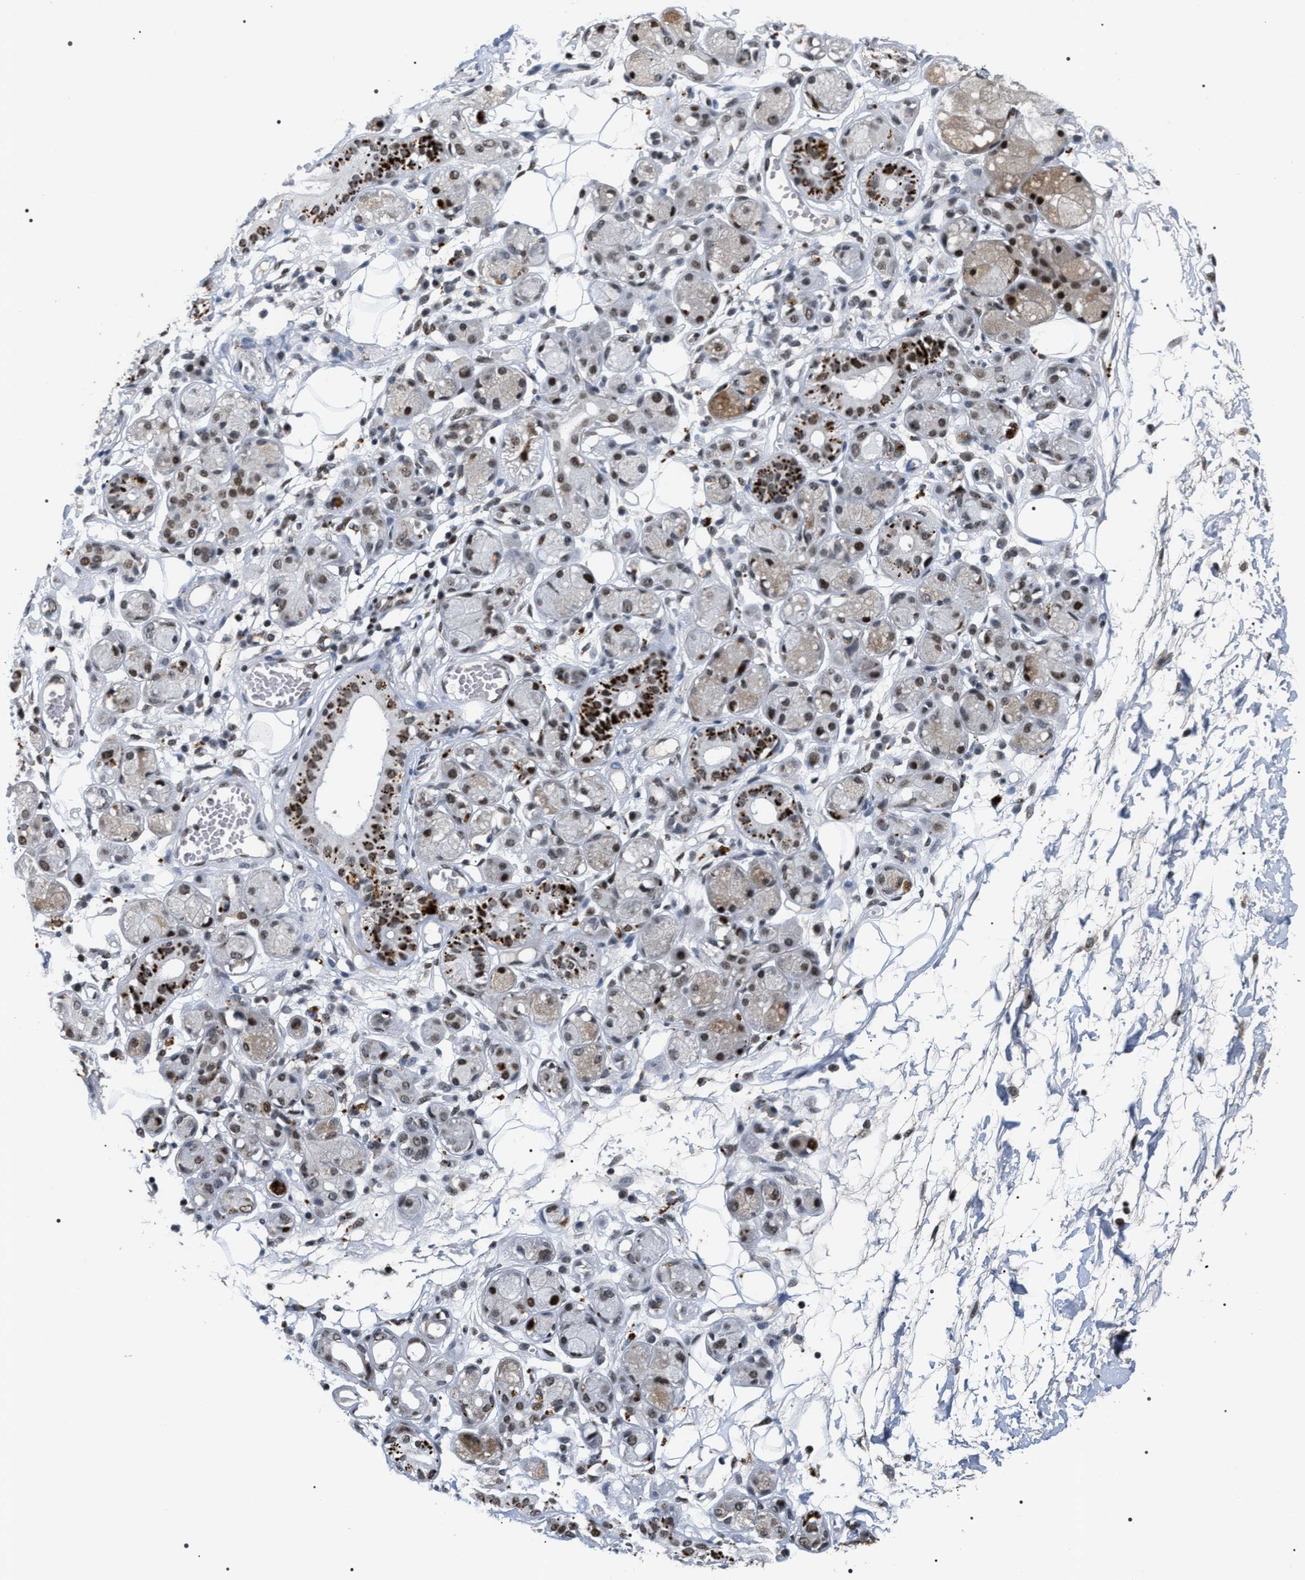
{"staining": {"intensity": "moderate", "quantity": ">75%", "location": "nuclear"}, "tissue": "adipose tissue", "cell_type": "Adipocytes", "image_type": "normal", "snomed": [{"axis": "morphology", "description": "Normal tissue, NOS"}, {"axis": "morphology", "description": "Inflammation, NOS"}, {"axis": "topography", "description": "Salivary gland"}, {"axis": "topography", "description": "Peripheral nerve tissue"}], "caption": "Protein expression analysis of normal adipose tissue exhibits moderate nuclear positivity in approximately >75% of adipocytes.", "gene": "C7orf25", "patient": {"sex": "female", "age": 75}}